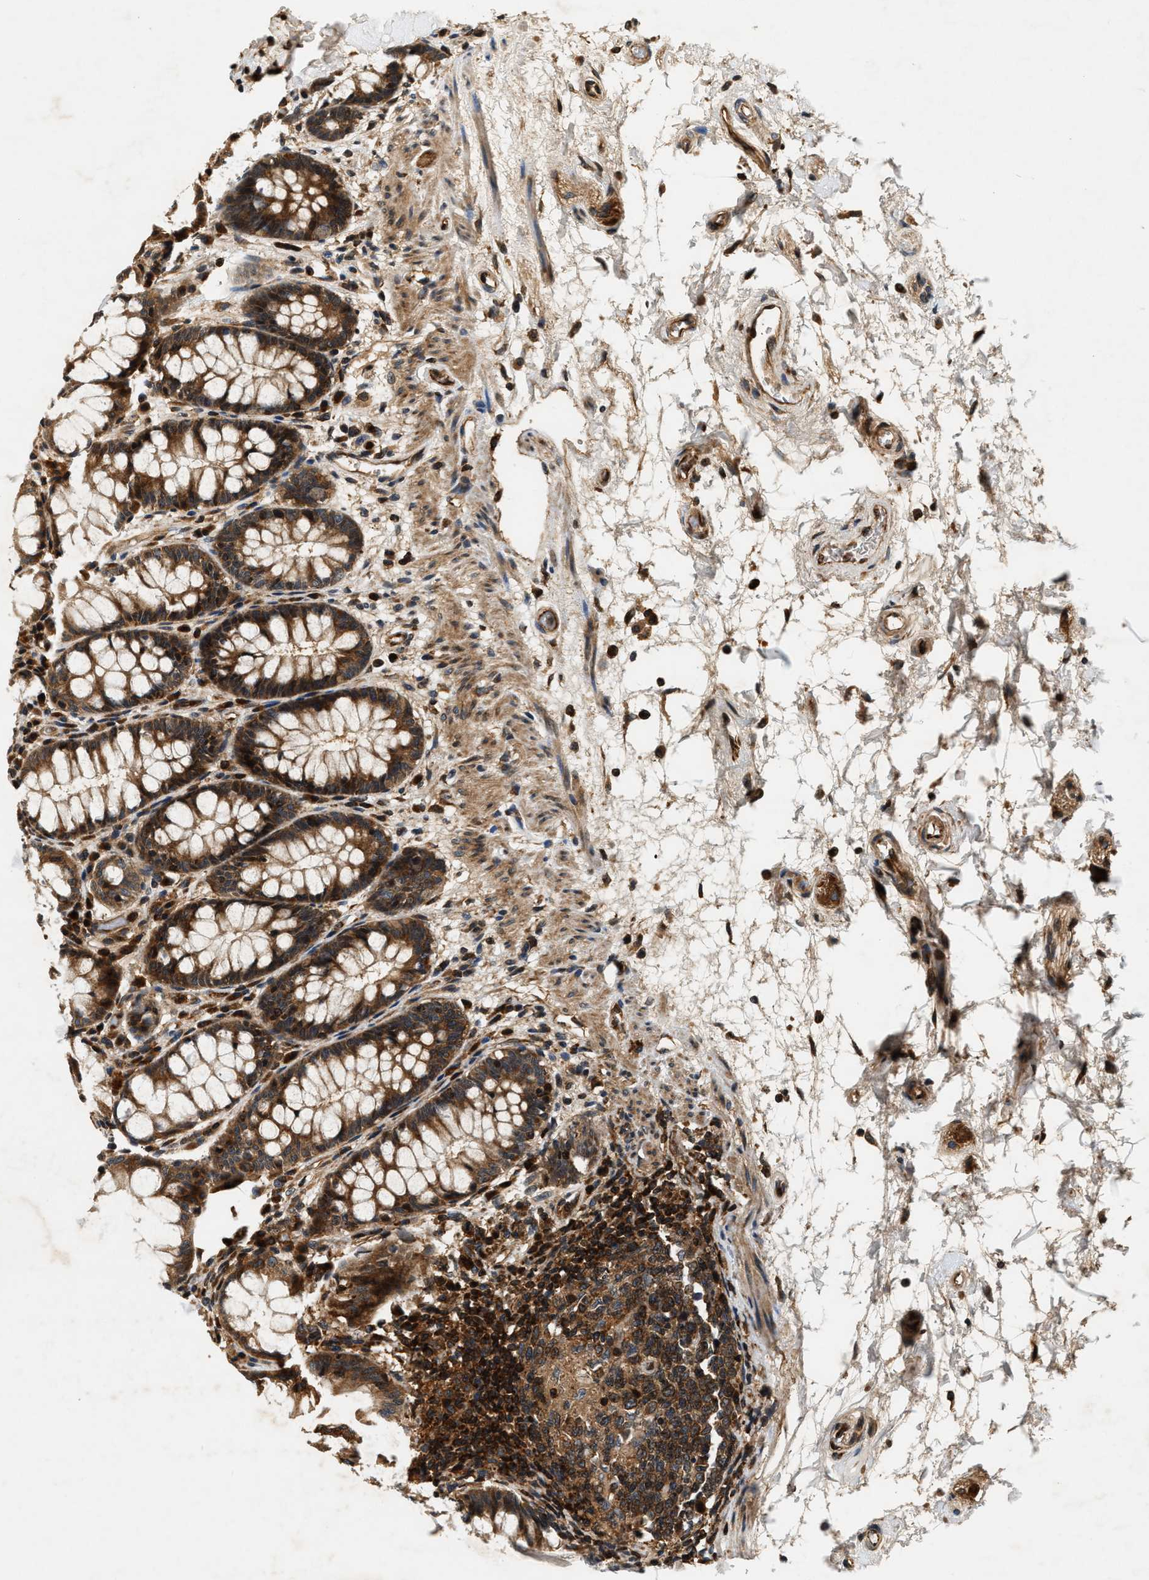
{"staining": {"intensity": "strong", "quantity": ">75%", "location": "cytoplasmic/membranous"}, "tissue": "rectum", "cell_type": "Glandular cells", "image_type": "normal", "snomed": [{"axis": "morphology", "description": "Normal tissue, NOS"}, {"axis": "topography", "description": "Rectum"}], "caption": "Approximately >75% of glandular cells in benign rectum display strong cytoplasmic/membranous protein positivity as visualized by brown immunohistochemical staining.", "gene": "SAMD9", "patient": {"sex": "male", "age": 64}}